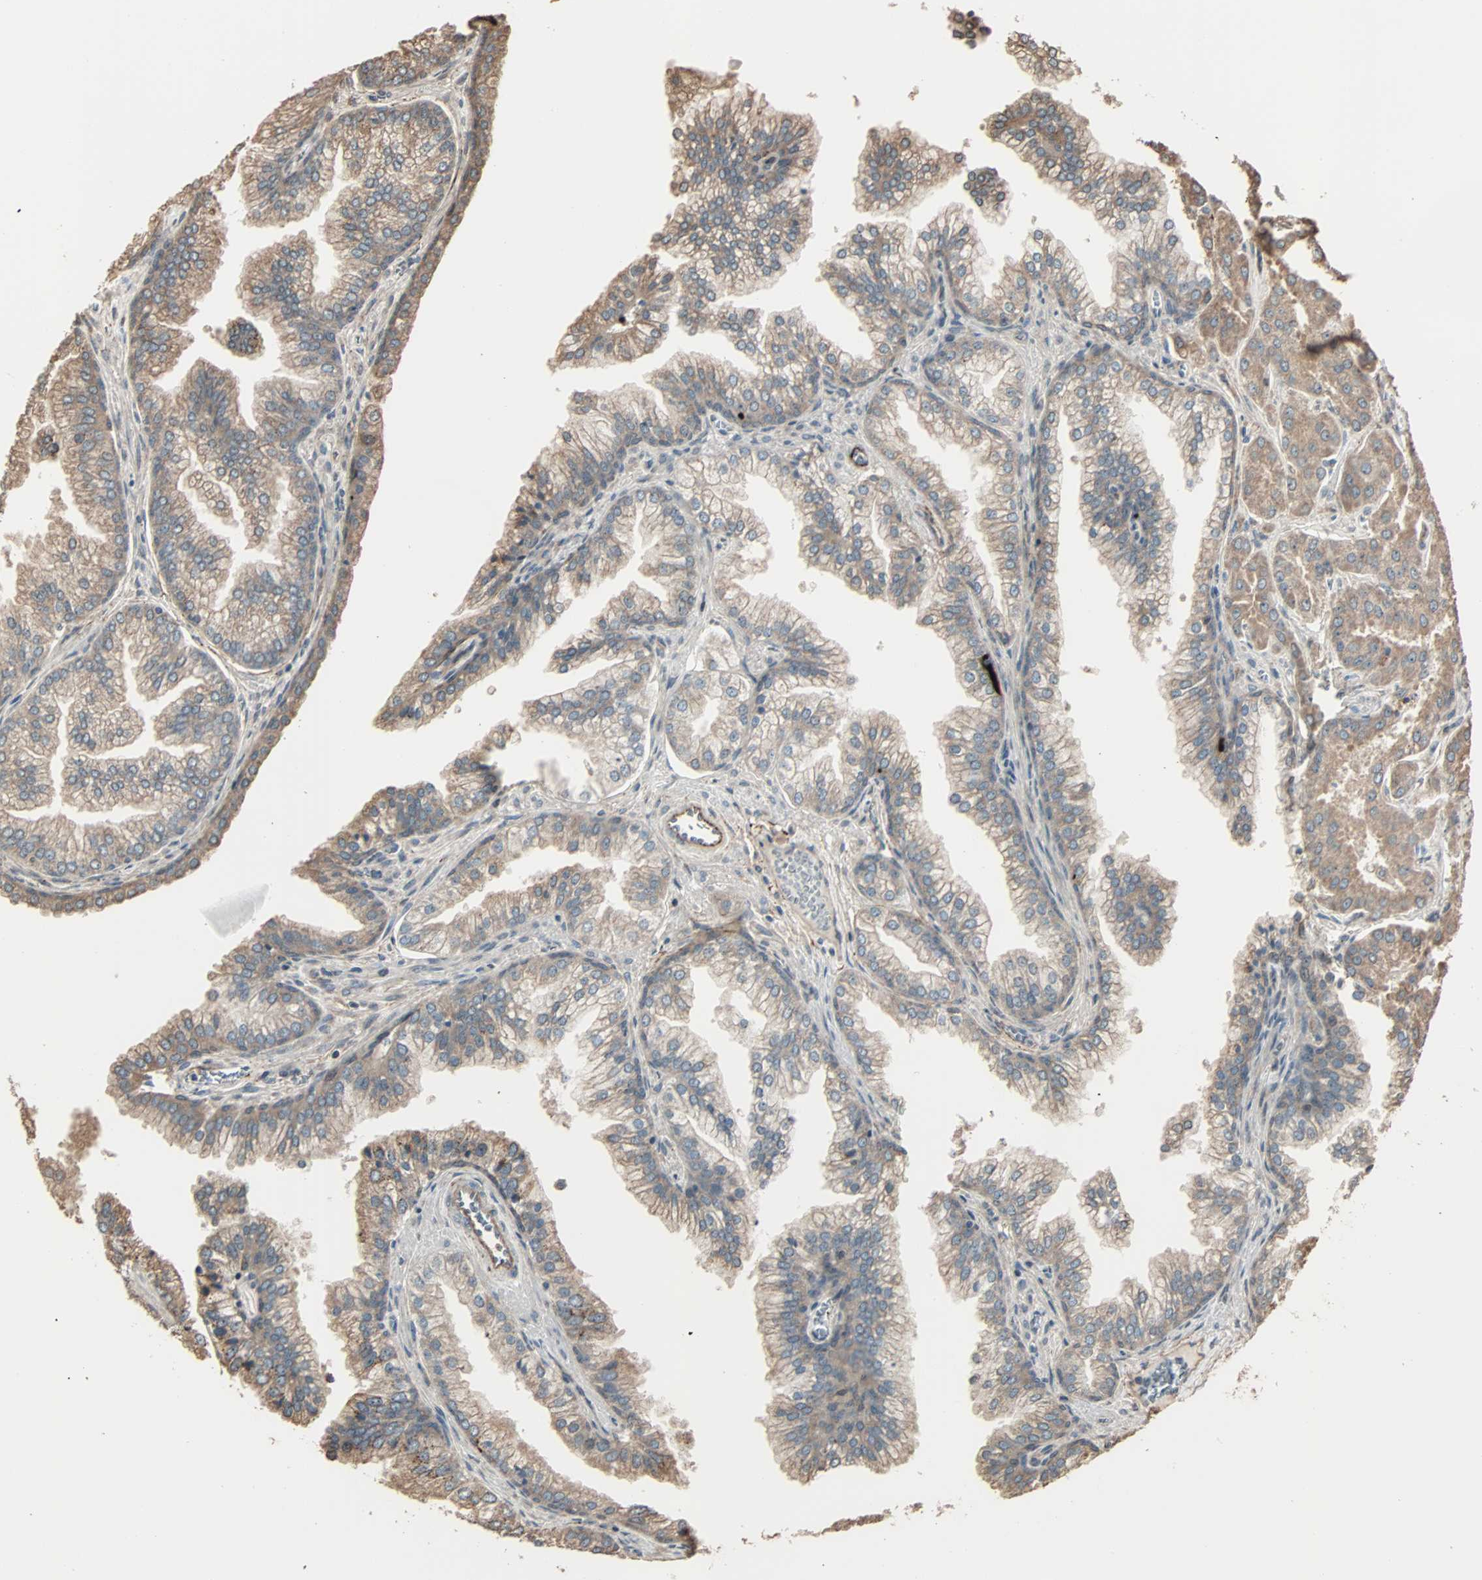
{"staining": {"intensity": "weak", "quantity": "25%-75%", "location": "cytoplasmic/membranous"}, "tissue": "prostate cancer", "cell_type": "Tumor cells", "image_type": "cancer", "snomed": [{"axis": "morphology", "description": "Adenocarcinoma, Low grade"}, {"axis": "topography", "description": "Prostate"}], "caption": "An immunohistochemistry micrograph of neoplastic tissue is shown. Protein staining in brown labels weak cytoplasmic/membranous positivity in prostate adenocarcinoma (low-grade) within tumor cells. (DAB IHC with brightfield microscopy, high magnification).", "gene": "CALCRL", "patient": {"sex": "male", "age": 59}}